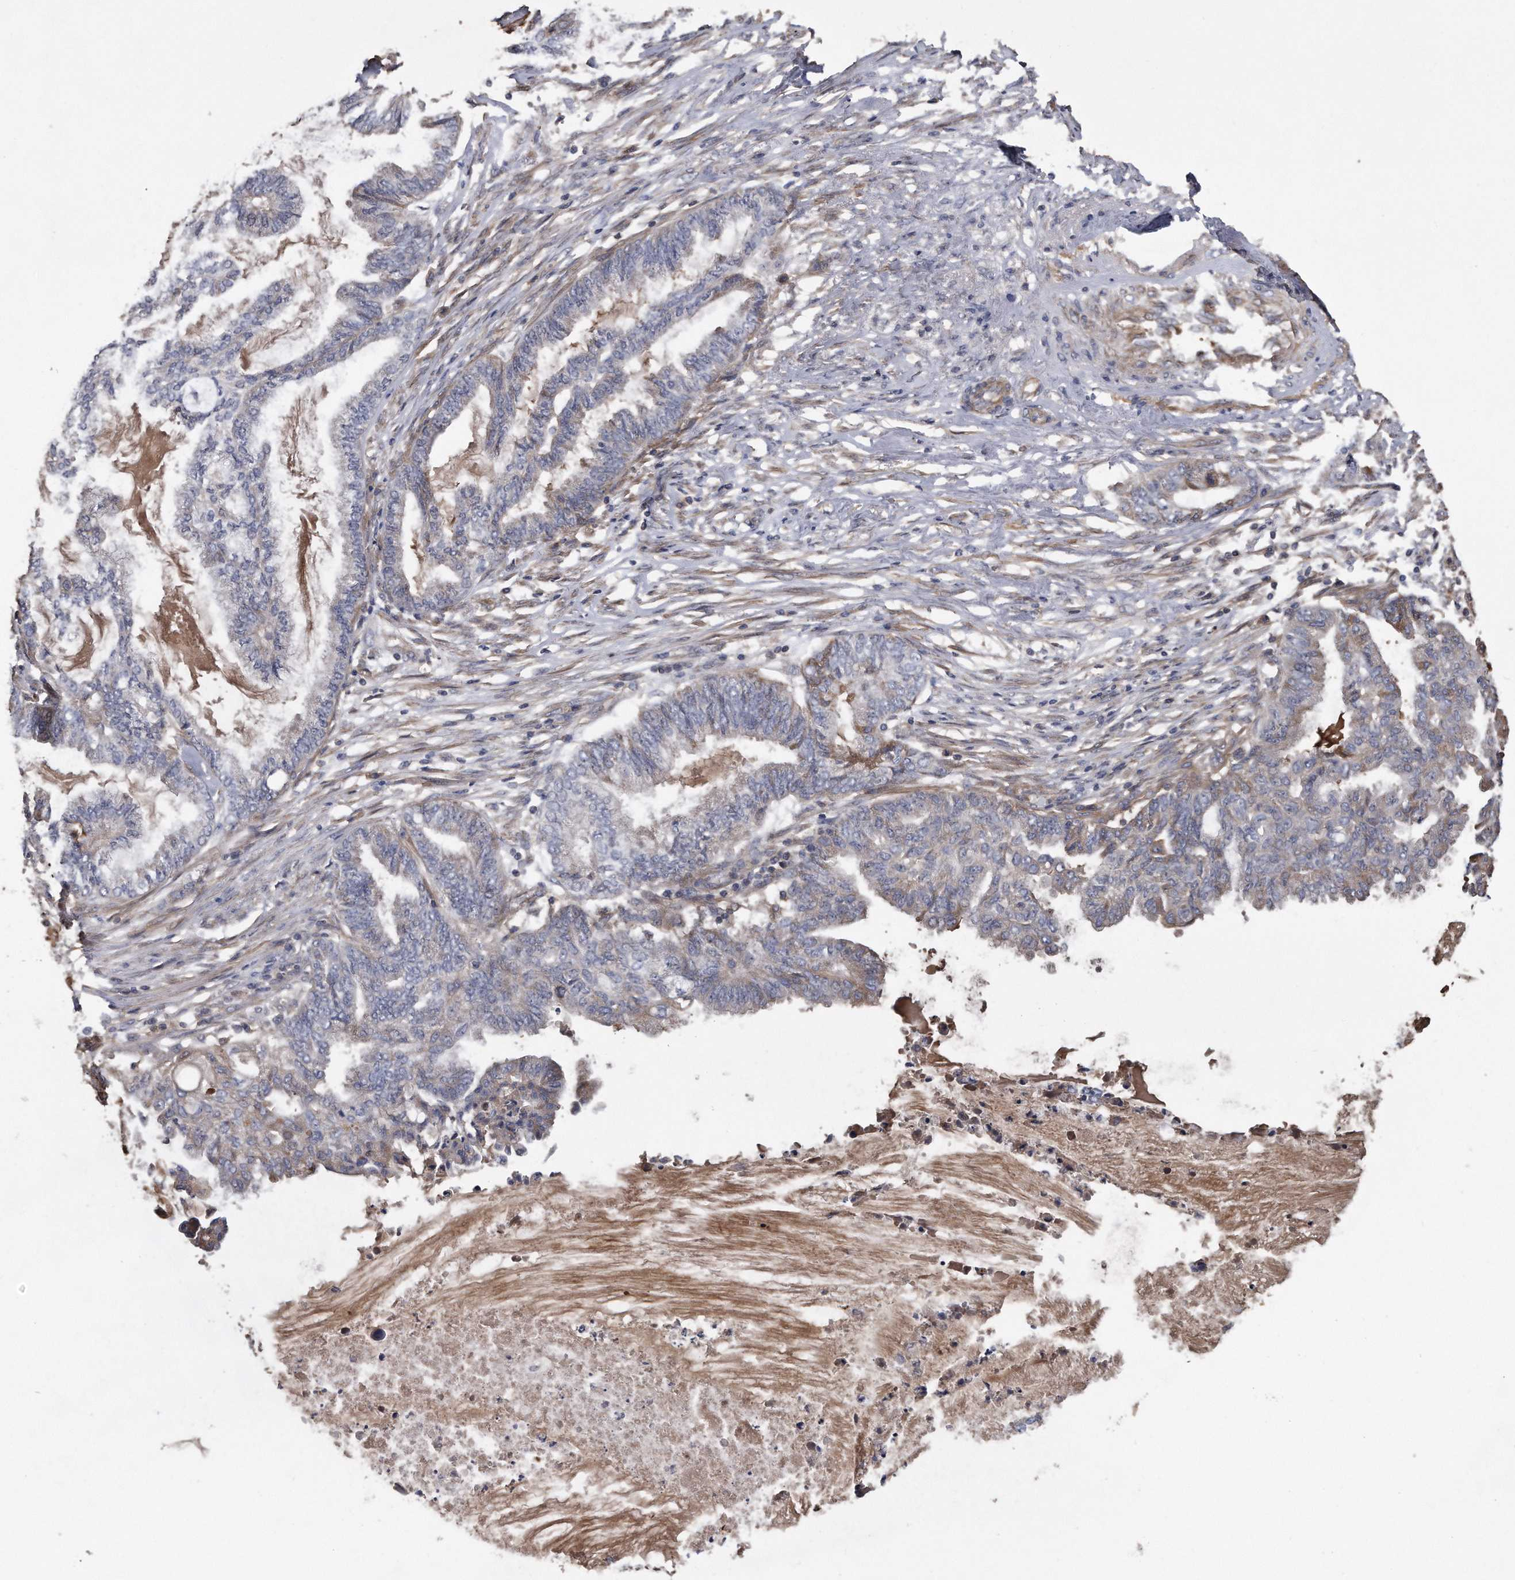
{"staining": {"intensity": "moderate", "quantity": "<25%", "location": "cytoplasmic/membranous"}, "tissue": "endometrial cancer", "cell_type": "Tumor cells", "image_type": "cancer", "snomed": [{"axis": "morphology", "description": "Adenocarcinoma, NOS"}, {"axis": "topography", "description": "Endometrium"}], "caption": "The immunohistochemical stain labels moderate cytoplasmic/membranous positivity in tumor cells of endometrial adenocarcinoma tissue. The staining was performed using DAB (3,3'-diaminobenzidine), with brown indicating positive protein expression. Nuclei are stained blue with hematoxylin.", "gene": "KCND3", "patient": {"sex": "female", "age": 86}}